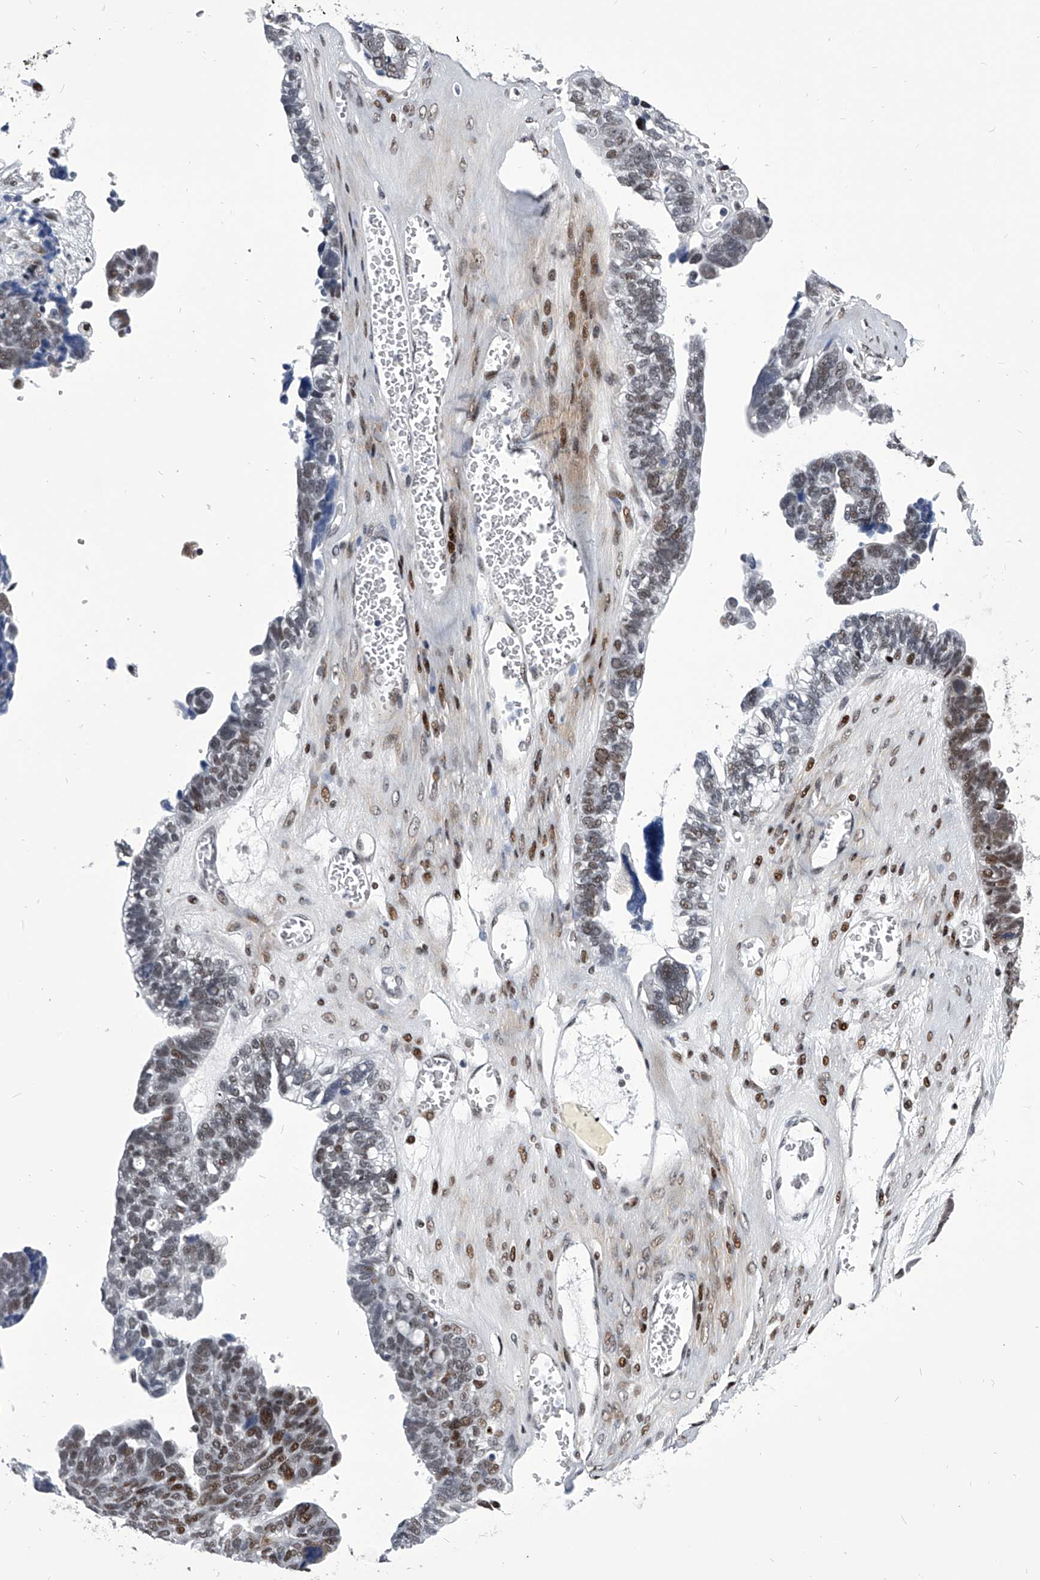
{"staining": {"intensity": "moderate", "quantity": "25%-75%", "location": "nuclear"}, "tissue": "ovarian cancer", "cell_type": "Tumor cells", "image_type": "cancer", "snomed": [{"axis": "morphology", "description": "Cystadenocarcinoma, serous, NOS"}, {"axis": "topography", "description": "Ovary"}], "caption": "Protein staining of serous cystadenocarcinoma (ovarian) tissue shows moderate nuclear staining in about 25%-75% of tumor cells.", "gene": "CMTR1", "patient": {"sex": "female", "age": 79}}